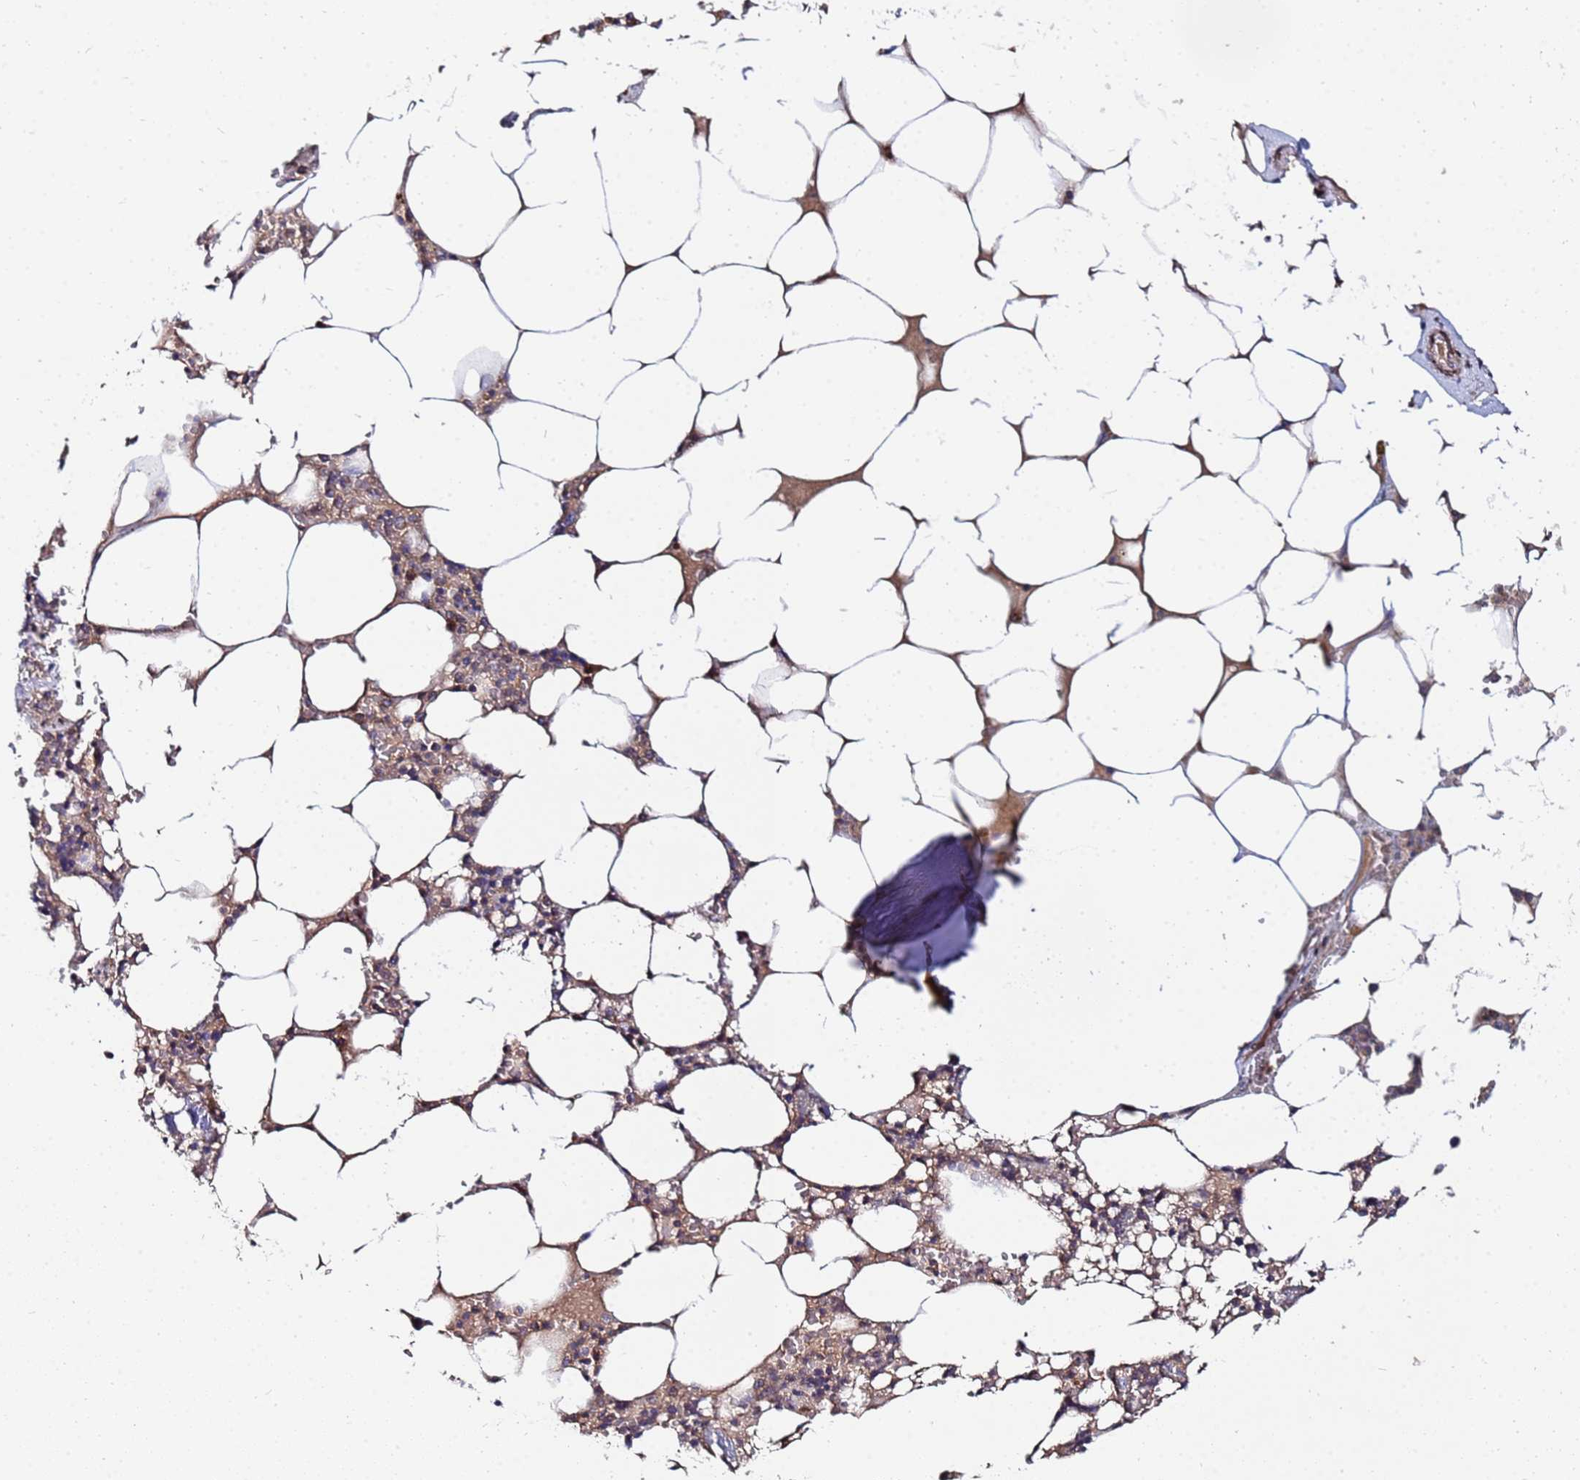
{"staining": {"intensity": "weak", "quantity": "25%-75%", "location": "cytoplasmic/membranous"}, "tissue": "bone marrow", "cell_type": "Hematopoietic cells", "image_type": "normal", "snomed": [{"axis": "morphology", "description": "Normal tissue, NOS"}, {"axis": "topography", "description": "Bone marrow"}], "caption": "A brown stain shows weak cytoplasmic/membranous positivity of a protein in hematopoietic cells of unremarkable human bone marrow.", "gene": "C5orf34", "patient": {"sex": "male", "age": 64}}